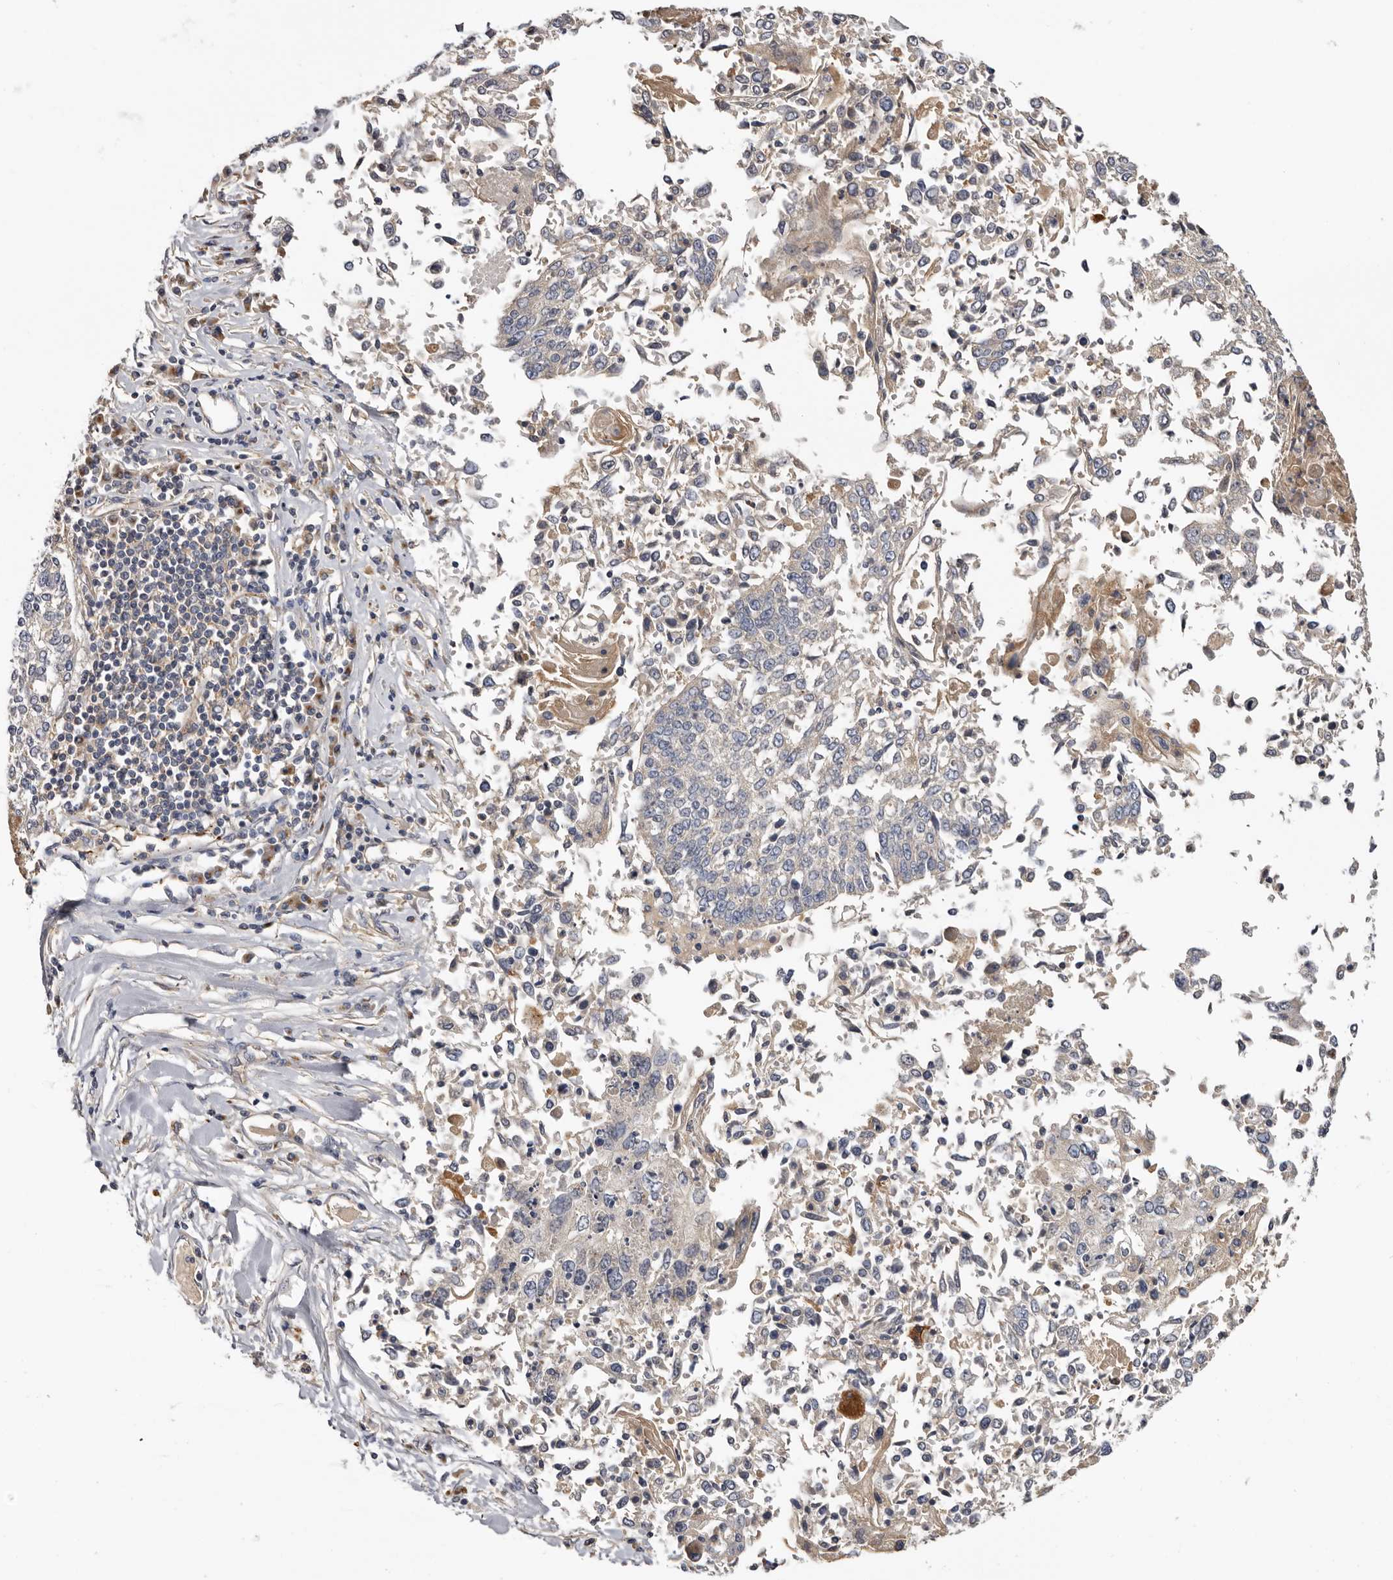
{"staining": {"intensity": "negative", "quantity": "none", "location": "none"}, "tissue": "lung cancer", "cell_type": "Tumor cells", "image_type": "cancer", "snomed": [{"axis": "morphology", "description": "Normal tissue, NOS"}, {"axis": "morphology", "description": "Squamous cell carcinoma, NOS"}, {"axis": "topography", "description": "Cartilage tissue"}, {"axis": "topography", "description": "Lung"}, {"axis": "topography", "description": "Peripheral nerve tissue"}], "caption": "Lung squamous cell carcinoma stained for a protein using immunohistochemistry (IHC) reveals no staining tumor cells.", "gene": "INKA2", "patient": {"sex": "female", "age": 49}}